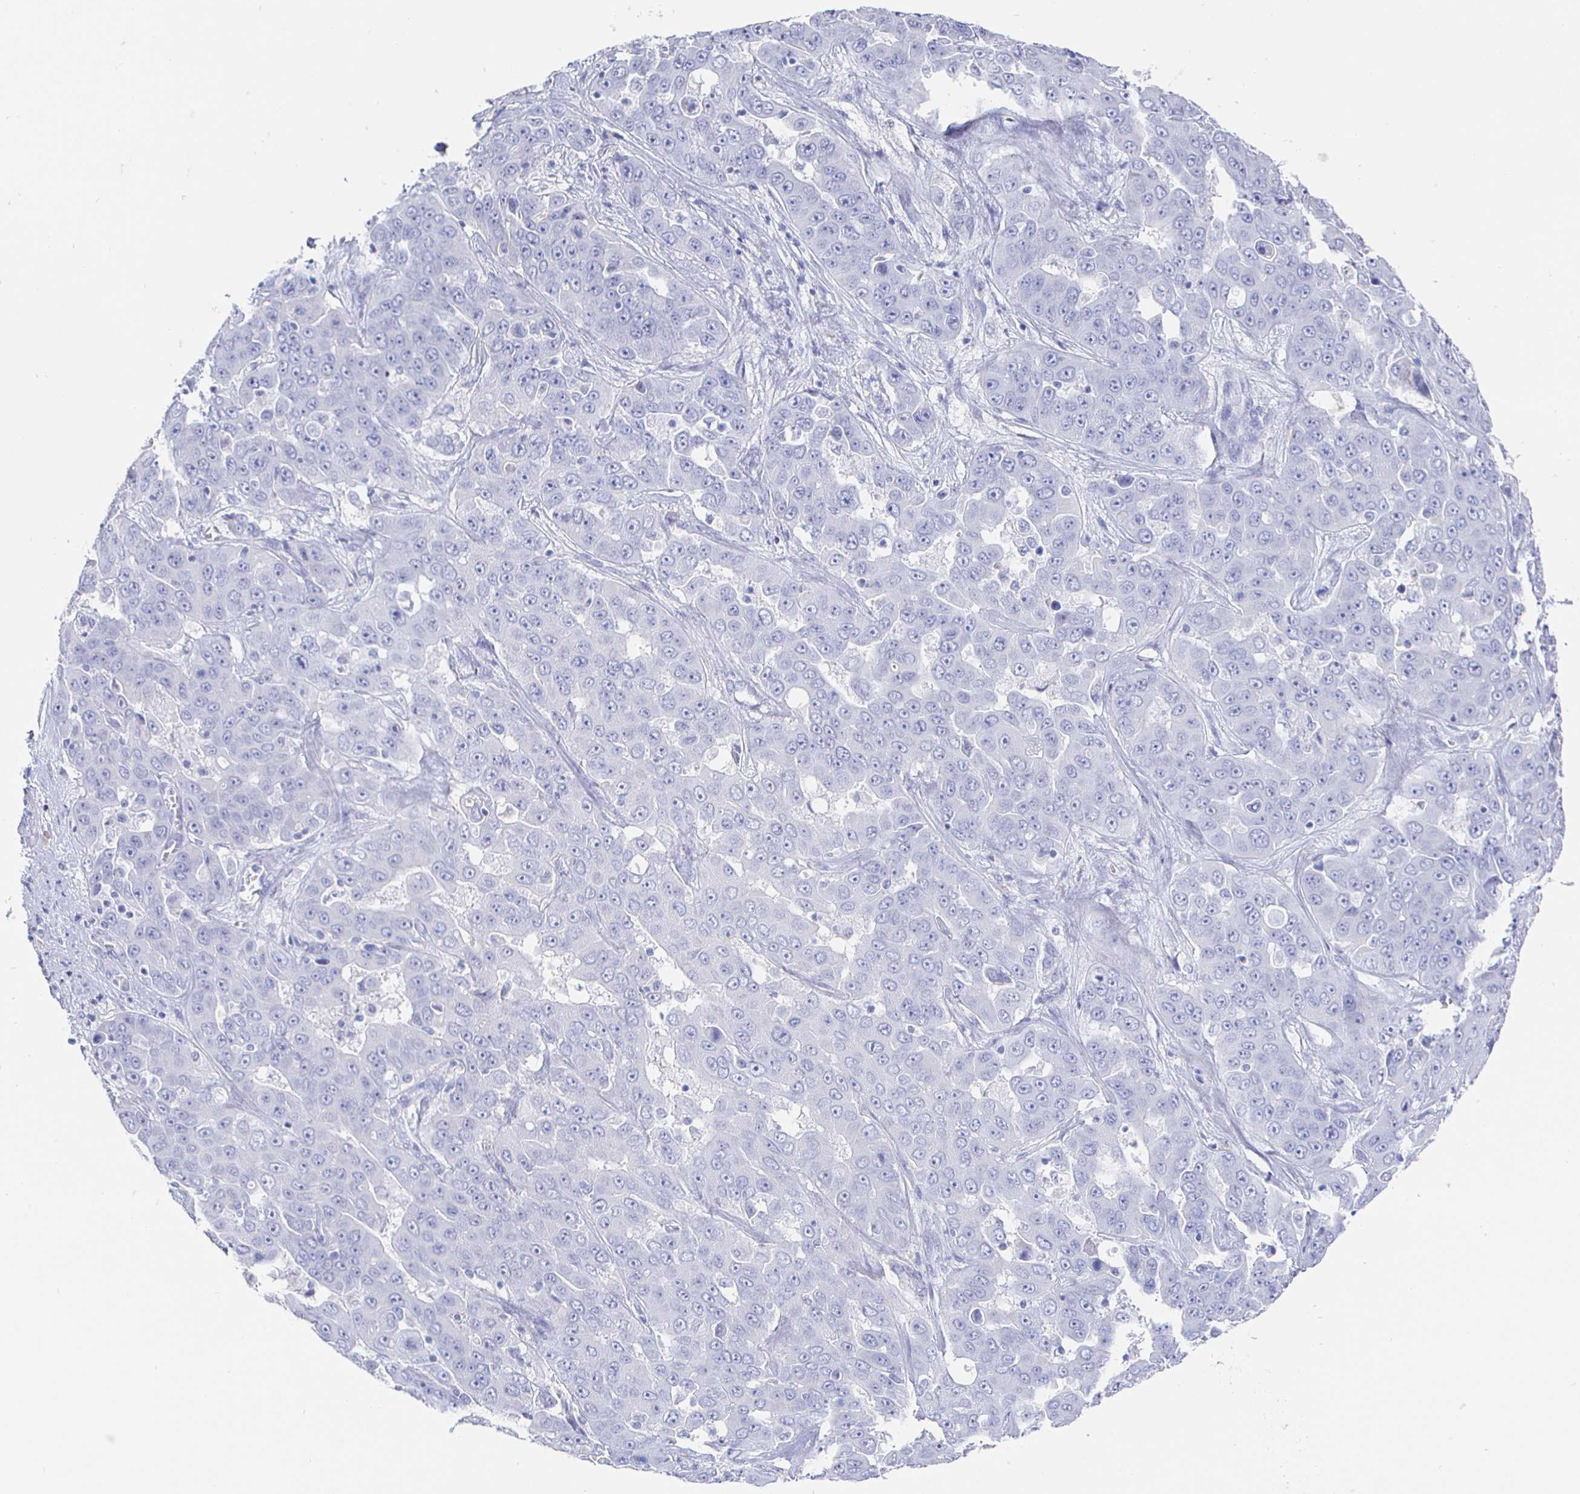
{"staining": {"intensity": "negative", "quantity": "none", "location": "none"}, "tissue": "liver cancer", "cell_type": "Tumor cells", "image_type": "cancer", "snomed": [{"axis": "morphology", "description": "Cholangiocarcinoma"}, {"axis": "topography", "description": "Liver"}], "caption": "This is a image of immunohistochemistry staining of liver cholangiocarcinoma, which shows no staining in tumor cells. Nuclei are stained in blue.", "gene": "CLCA1", "patient": {"sex": "female", "age": 52}}